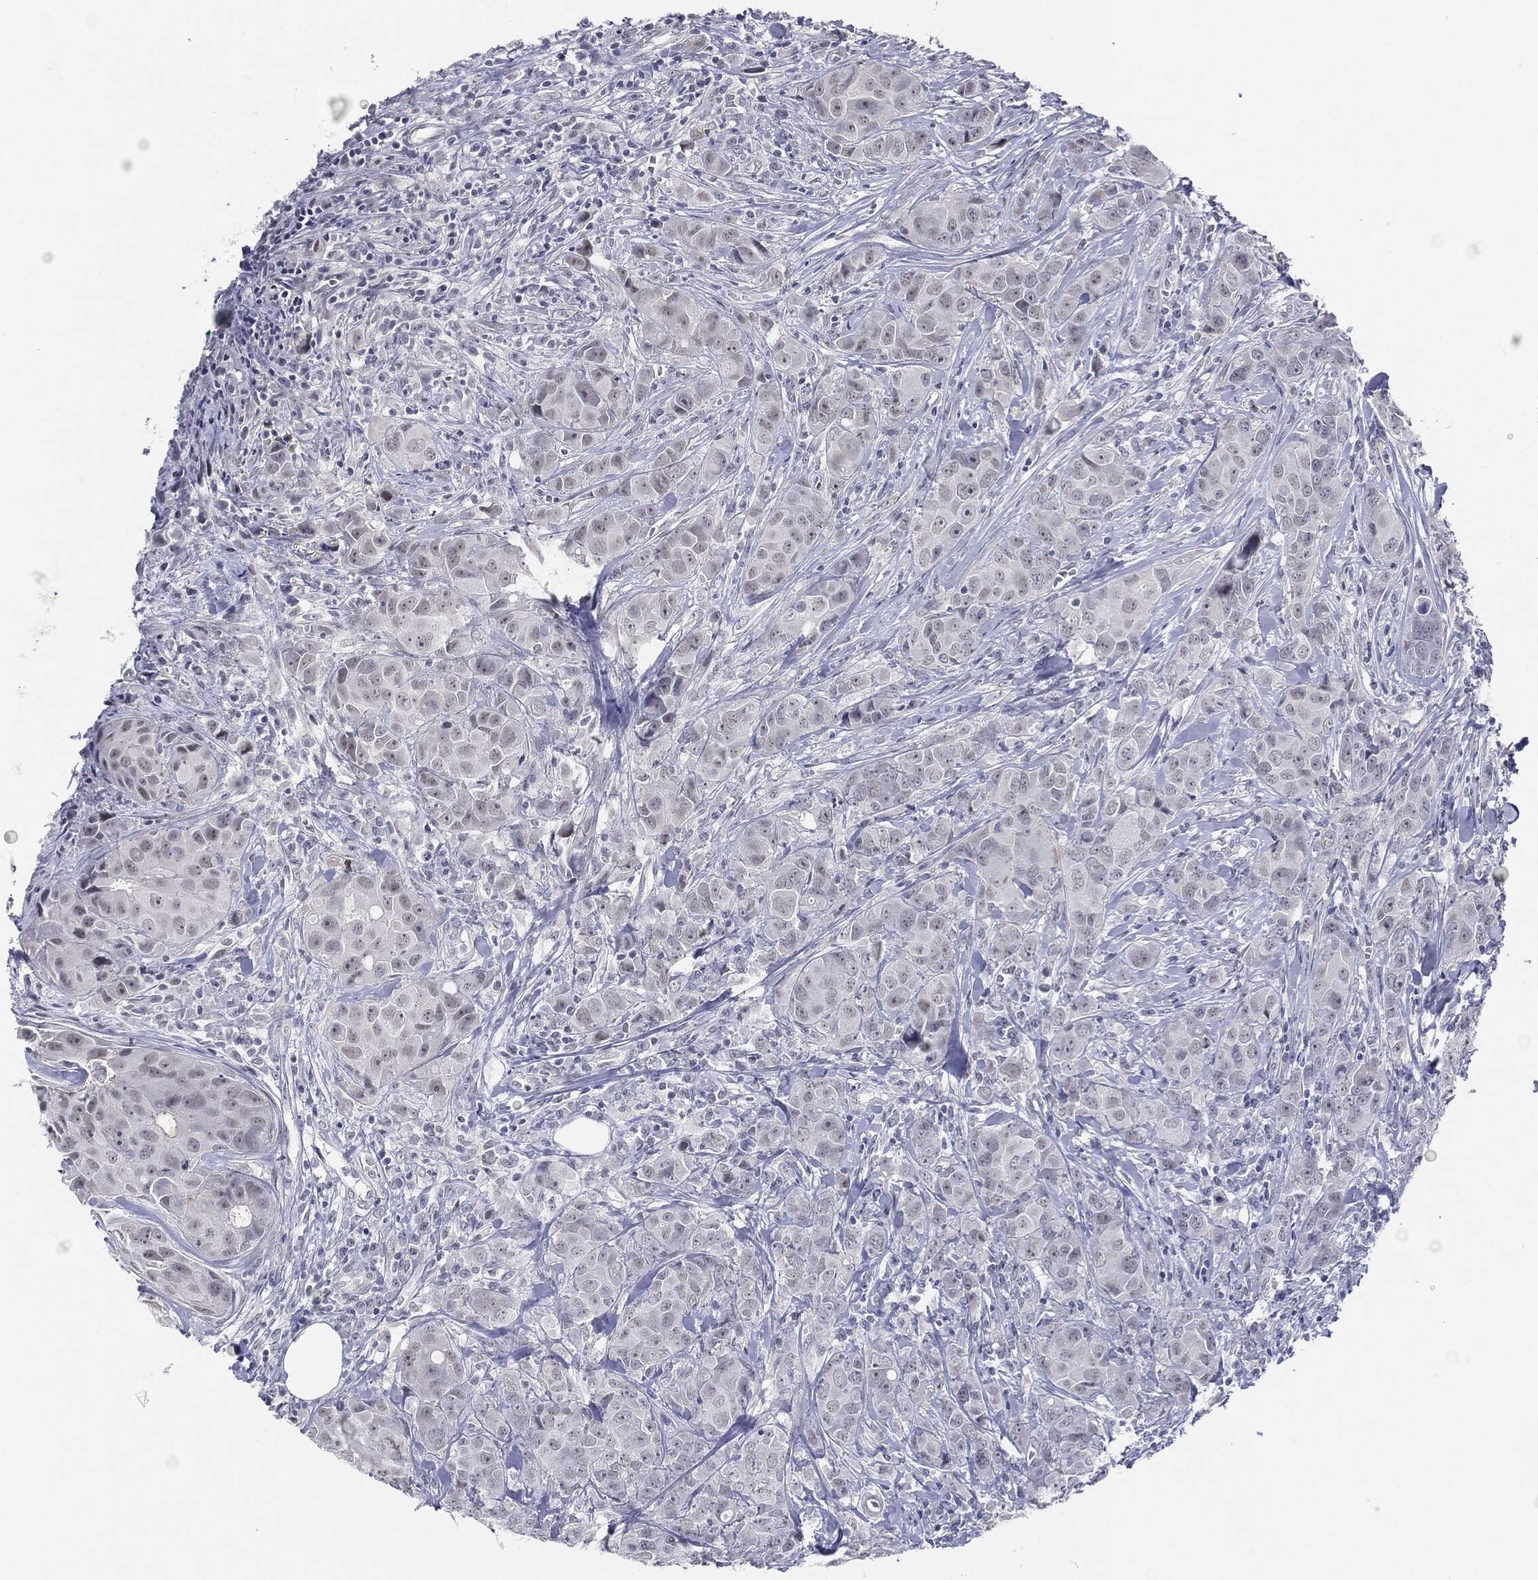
{"staining": {"intensity": "negative", "quantity": "none", "location": "none"}, "tissue": "breast cancer", "cell_type": "Tumor cells", "image_type": "cancer", "snomed": [{"axis": "morphology", "description": "Duct carcinoma"}, {"axis": "topography", "description": "Breast"}], "caption": "This photomicrograph is of breast cancer stained with immunohistochemistry (IHC) to label a protein in brown with the nuclei are counter-stained blue. There is no positivity in tumor cells.", "gene": "SLC5A5", "patient": {"sex": "female", "age": 43}}